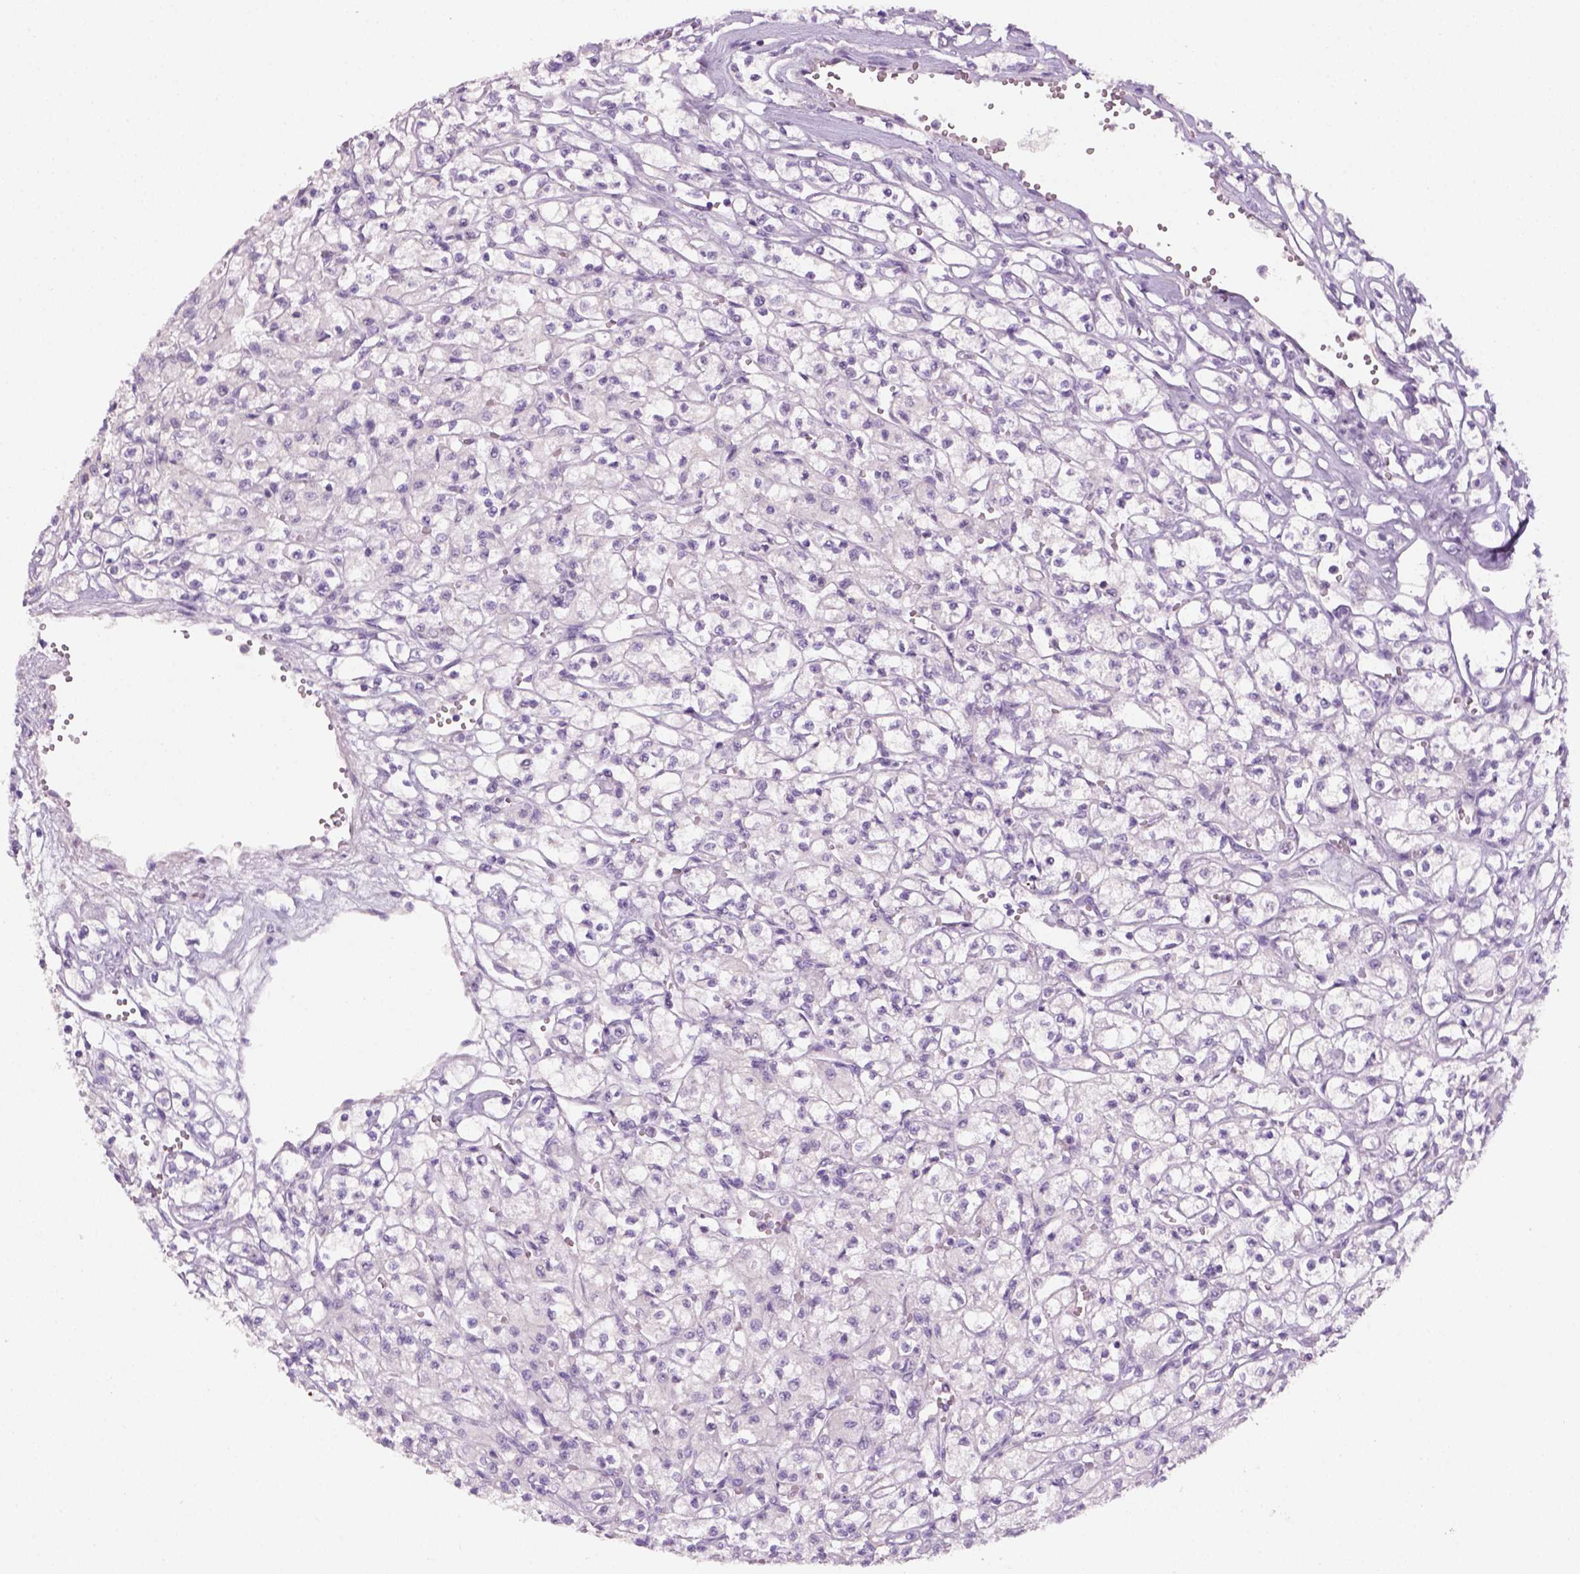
{"staining": {"intensity": "negative", "quantity": "none", "location": "none"}, "tissue": "renal cancer", "cell_type": "Tumor cells", "image_type": "cancer", "snomed": [{"axis": "morphology", "description": "Adenocarcinoma, NOS"}, {"axis": "topography", "description": "Kidney"}], "caption": "A high-resolution micrograph shows immunohistochemistry staining of renal cancer, which exhibits no significant expression in tumor cells.", "gene": "GFI1B", "patient": {"sex": "female", "age": 70}}